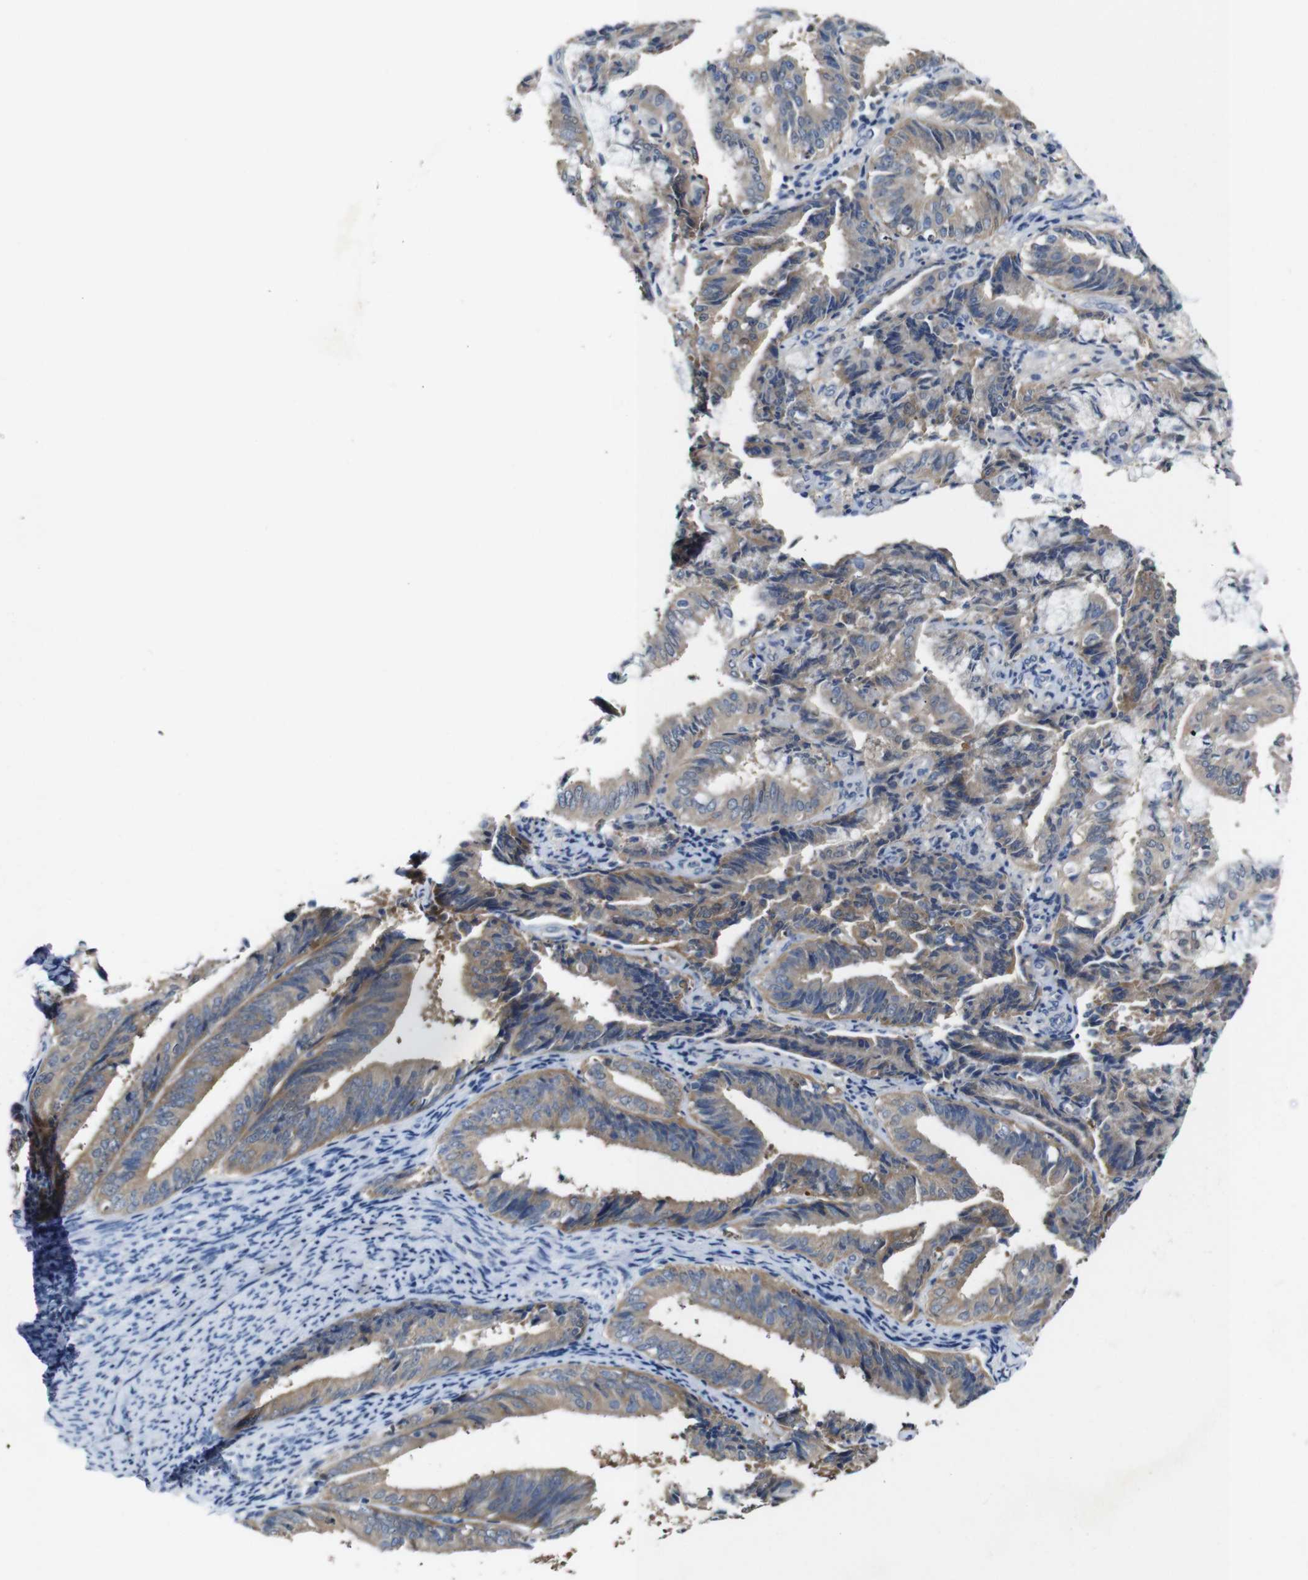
{"staining": {"intensity": "weak", "quantity": ">75%", "location": "cytoplasmic/membranous"}, "tissue": "endometrial cancer", "cell_type": "Tumor cells", "image_type": "cancer", "snomed": [{"axis": "morphology", "description": "Adenocarcinoma, NOS"}, {"axis": "topography", "description": "Endometrium"}], "caption": "There is low levels of weak cytoplasmic/membranous positivity in tumor cells of endometrial adenocarcinoma, as demonstrated by immunohistochemical staining (brown color).", "gene": "TBC1D32", "patient": {"sex": "female", "age": 63}}